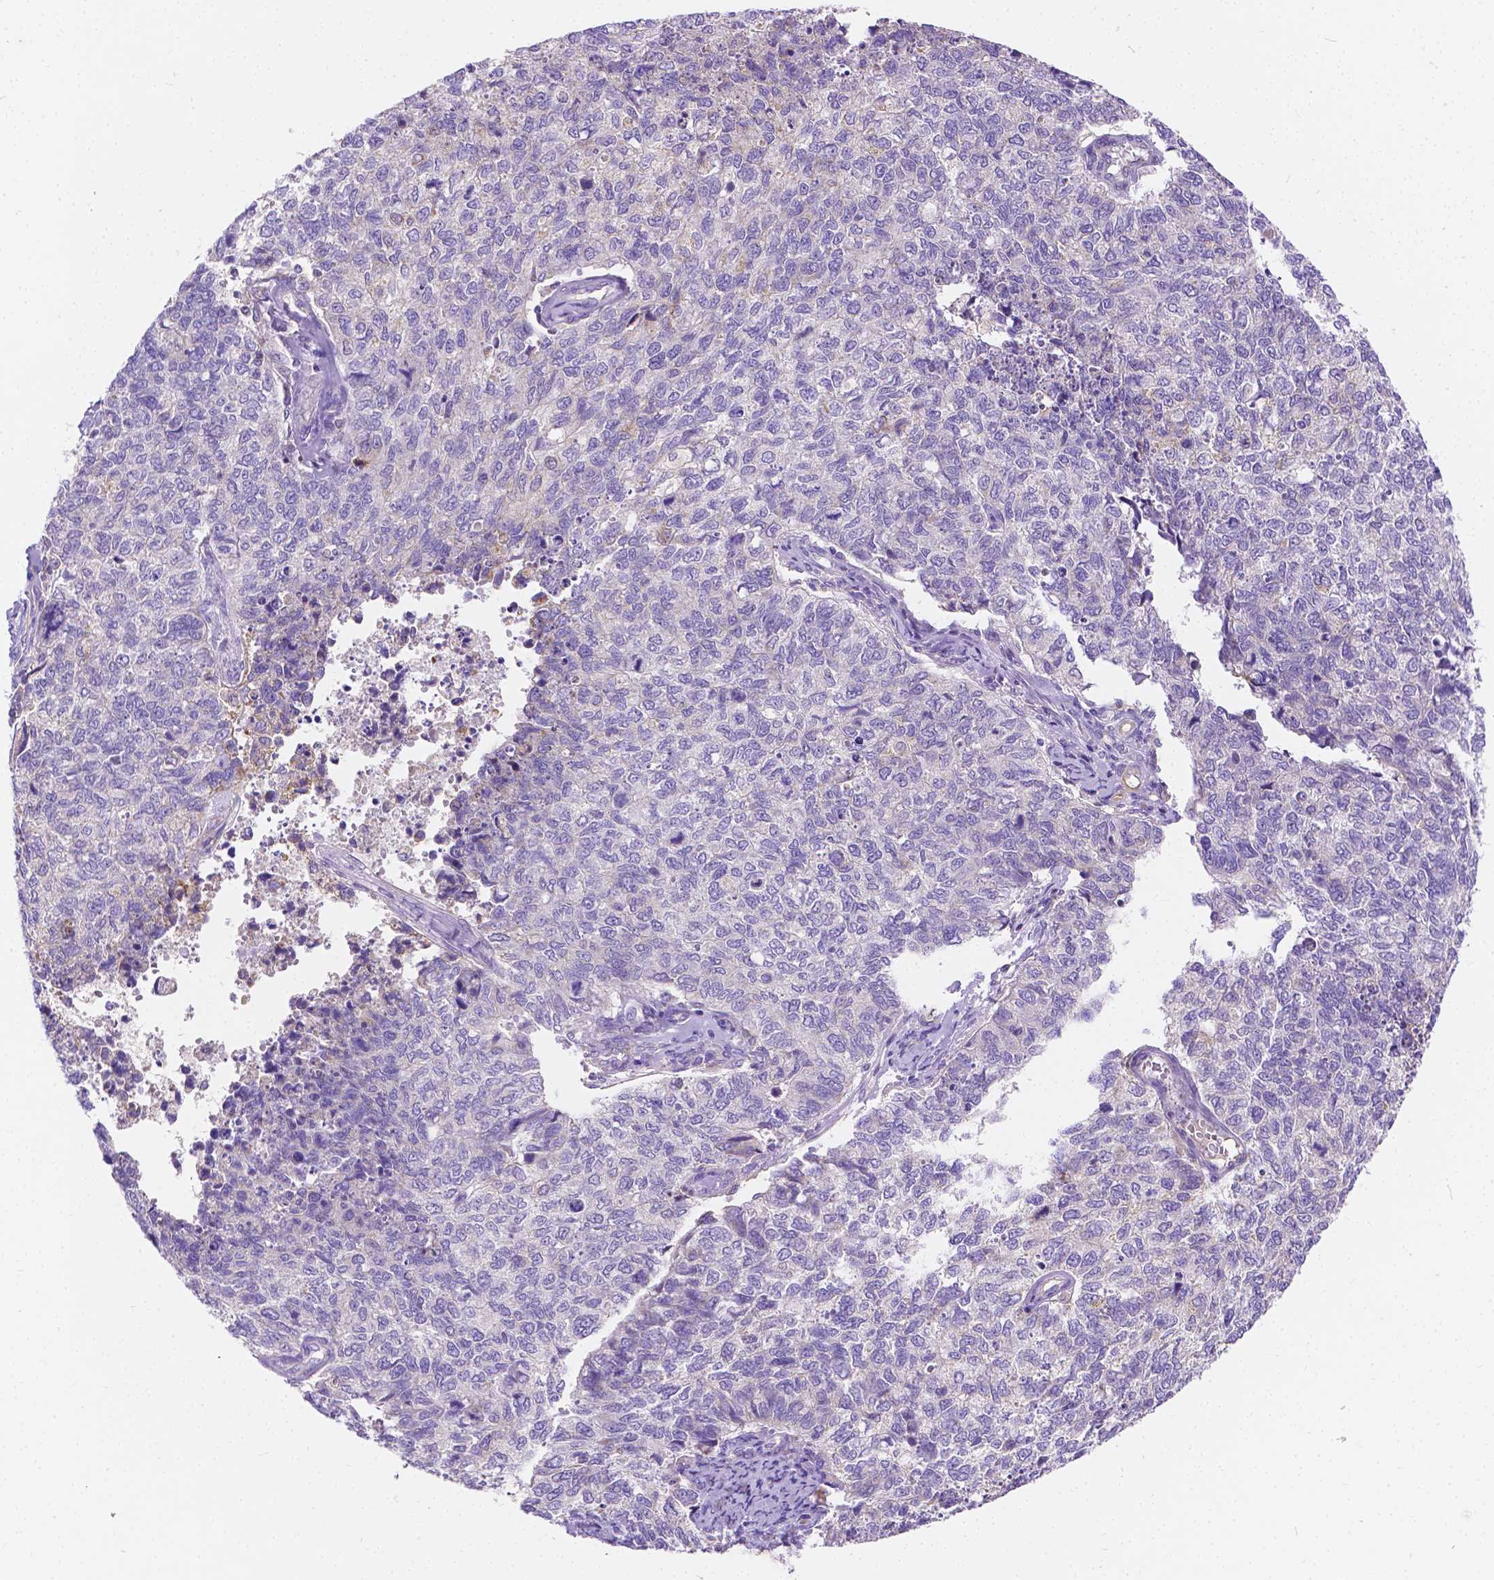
{"staining": {"intensity": "negative", "quantity": "none", "location": "none"}, "tissue": "cervical cancer", "cell_type": "Tumor cells", "image_type": "cancer", "snomed": [{"axis": "morphology", "description": "Adenocarcinoma, NOS"}, {"axis": "topography", "description": "Cervix"}], "caption": "An image of human adenocarcinoma (cervical) is negative for staining in tumor cells.", "gene": "RAB20", "patient": {"sex": "female", "age": 63}}